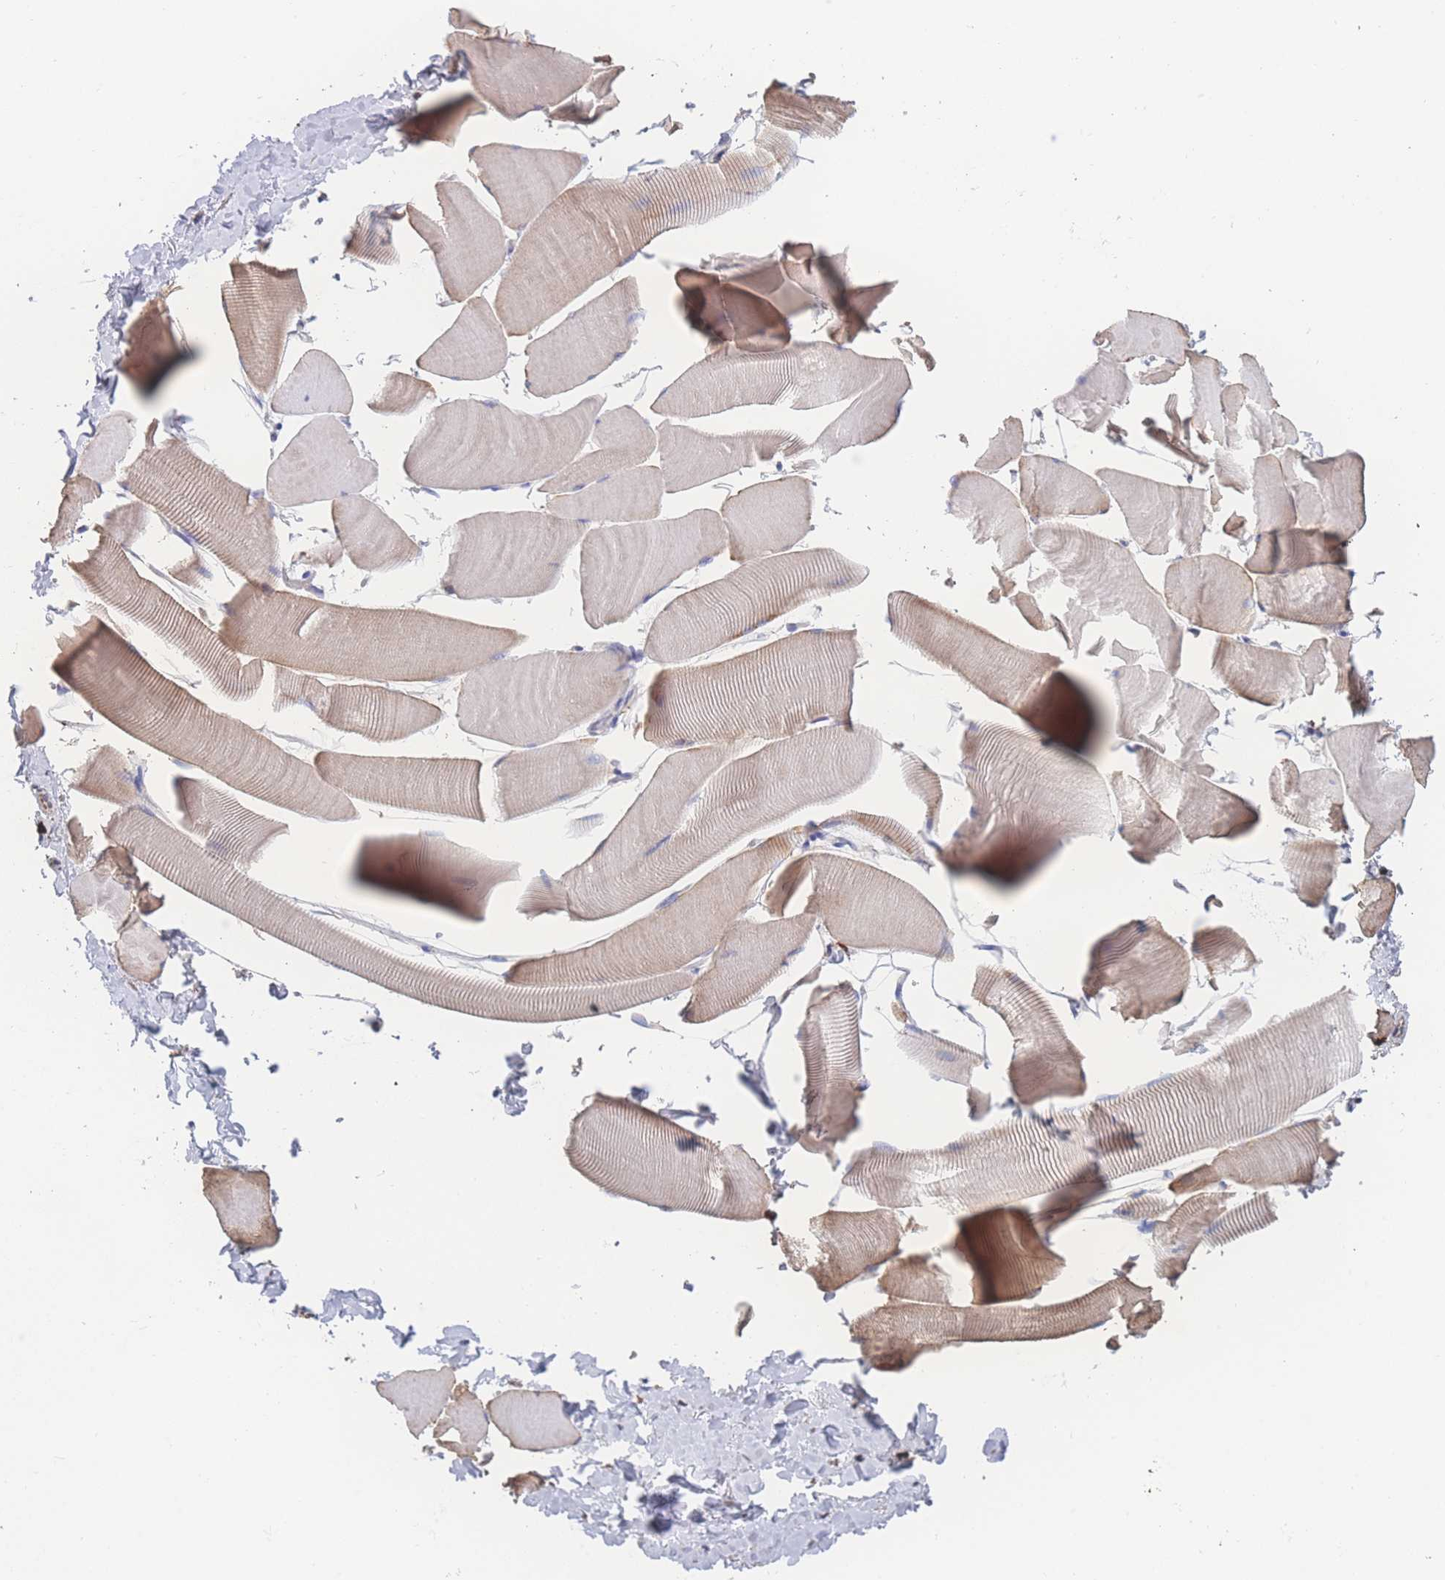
{"staining": {"intensity": "weak", "quantity": "<25%", "location": "cytoplasmic/membranous"}, "tissue": "skeletal muscle", "cell_type": "Myocytes", "image_type": "normal", "snomed": [{"axis": "morphology", "description": "Normal tissue, NOS"}, {"axis": "topography", "description": "Skeletal muscle"}], "caption": "Immunohistochemistry (IHC) of unremarkable skeletal muscle exhibits no positivity in myocytes. (Stains: DAB immunohistochemistry with hematoxylin counter stain, Microscopy: brightfield microscopy at high magnification).", "gene": "SGSM3", "patient": {"sex": "male", "age": 25}}